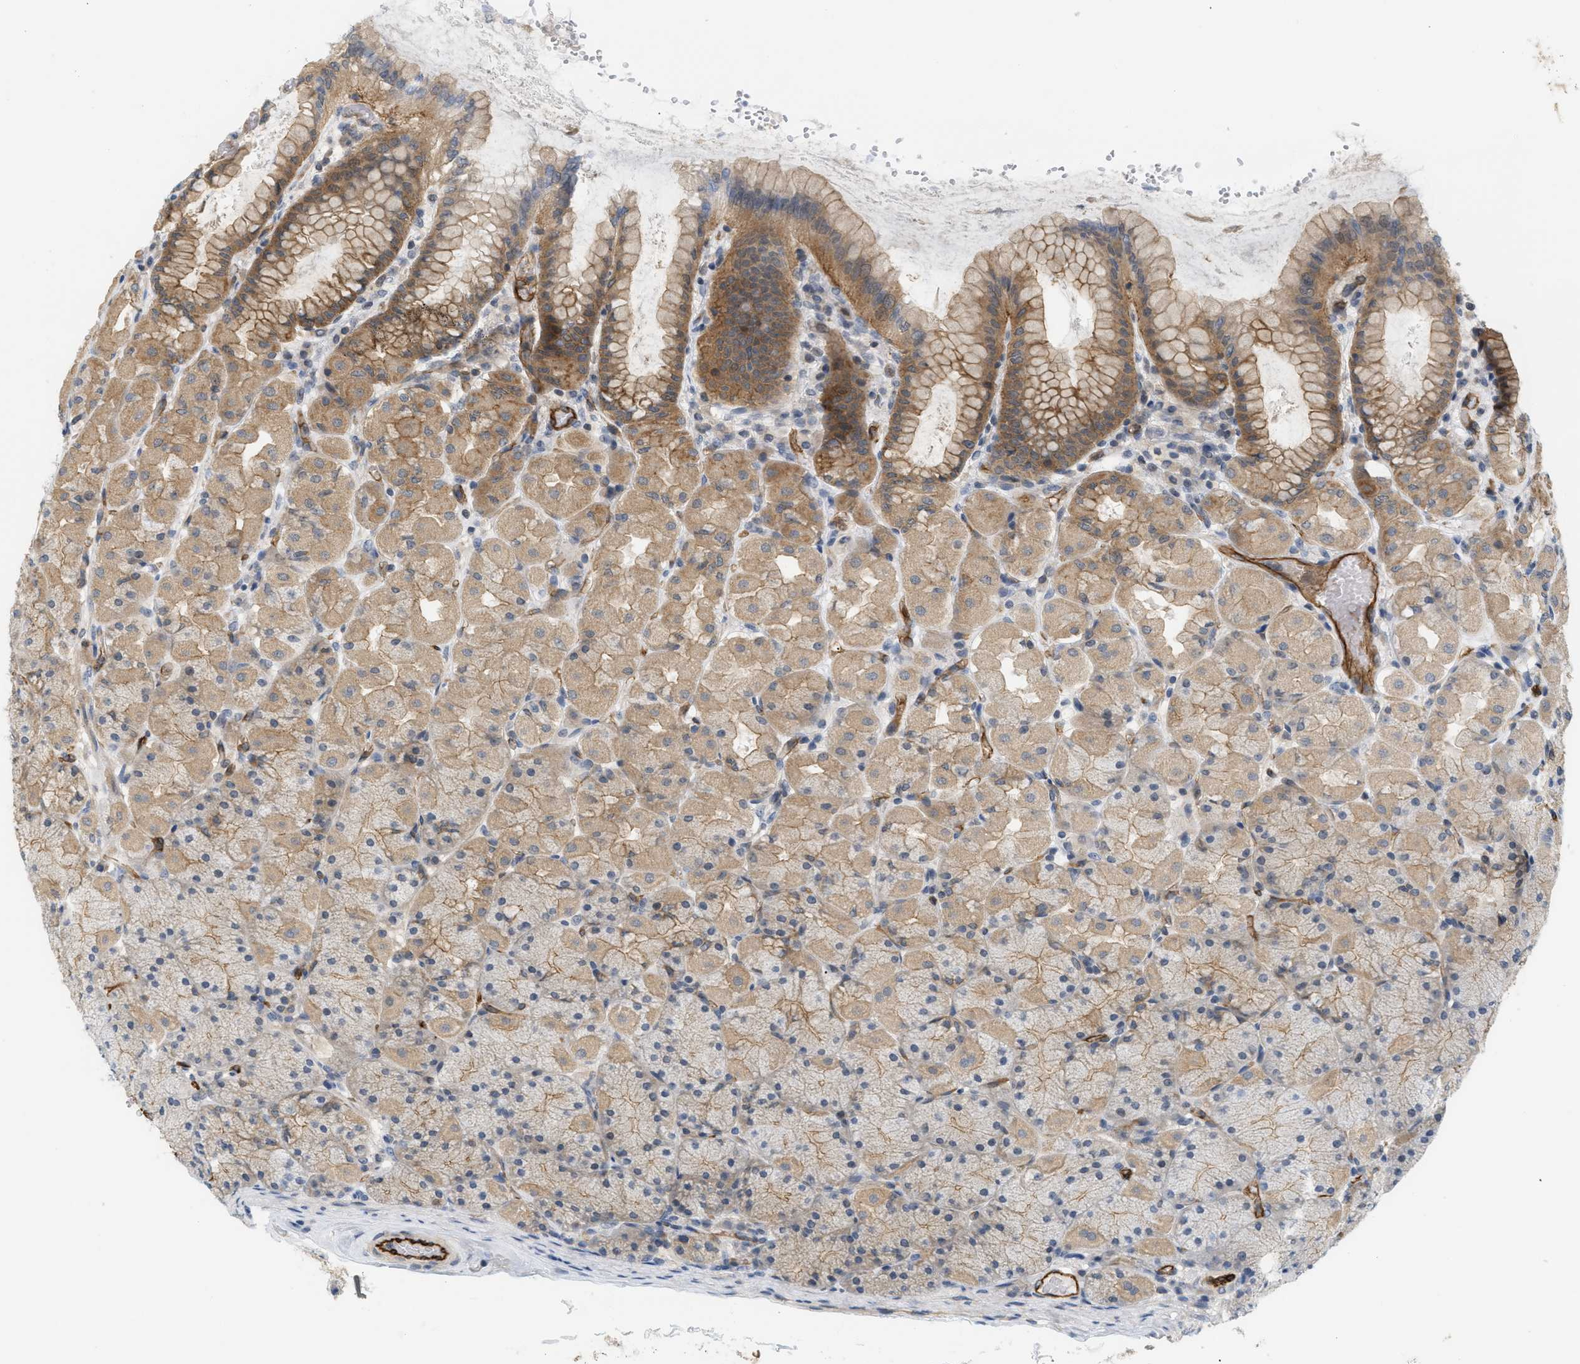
{"staining": {"intensity": "moderate", "quantity": ">75%", "location": "cytoplasmic/membranous"}, "tissue": "stomach", "cell_type": "Glandular cells", "image_type": "normal", "snomed": [{"axis": "morphology", "description": "Normal tissue, NOS"}, {"axis": "topography", "description": "Stomach, upper"}], "caption": "Glandular cells demonstrate medium levels of moderate cytoplasmic/membranous staining in about >75% of cells in benign stomach.", "gene": "PALMD", "patient": {"sex": "female", "age": 56}}